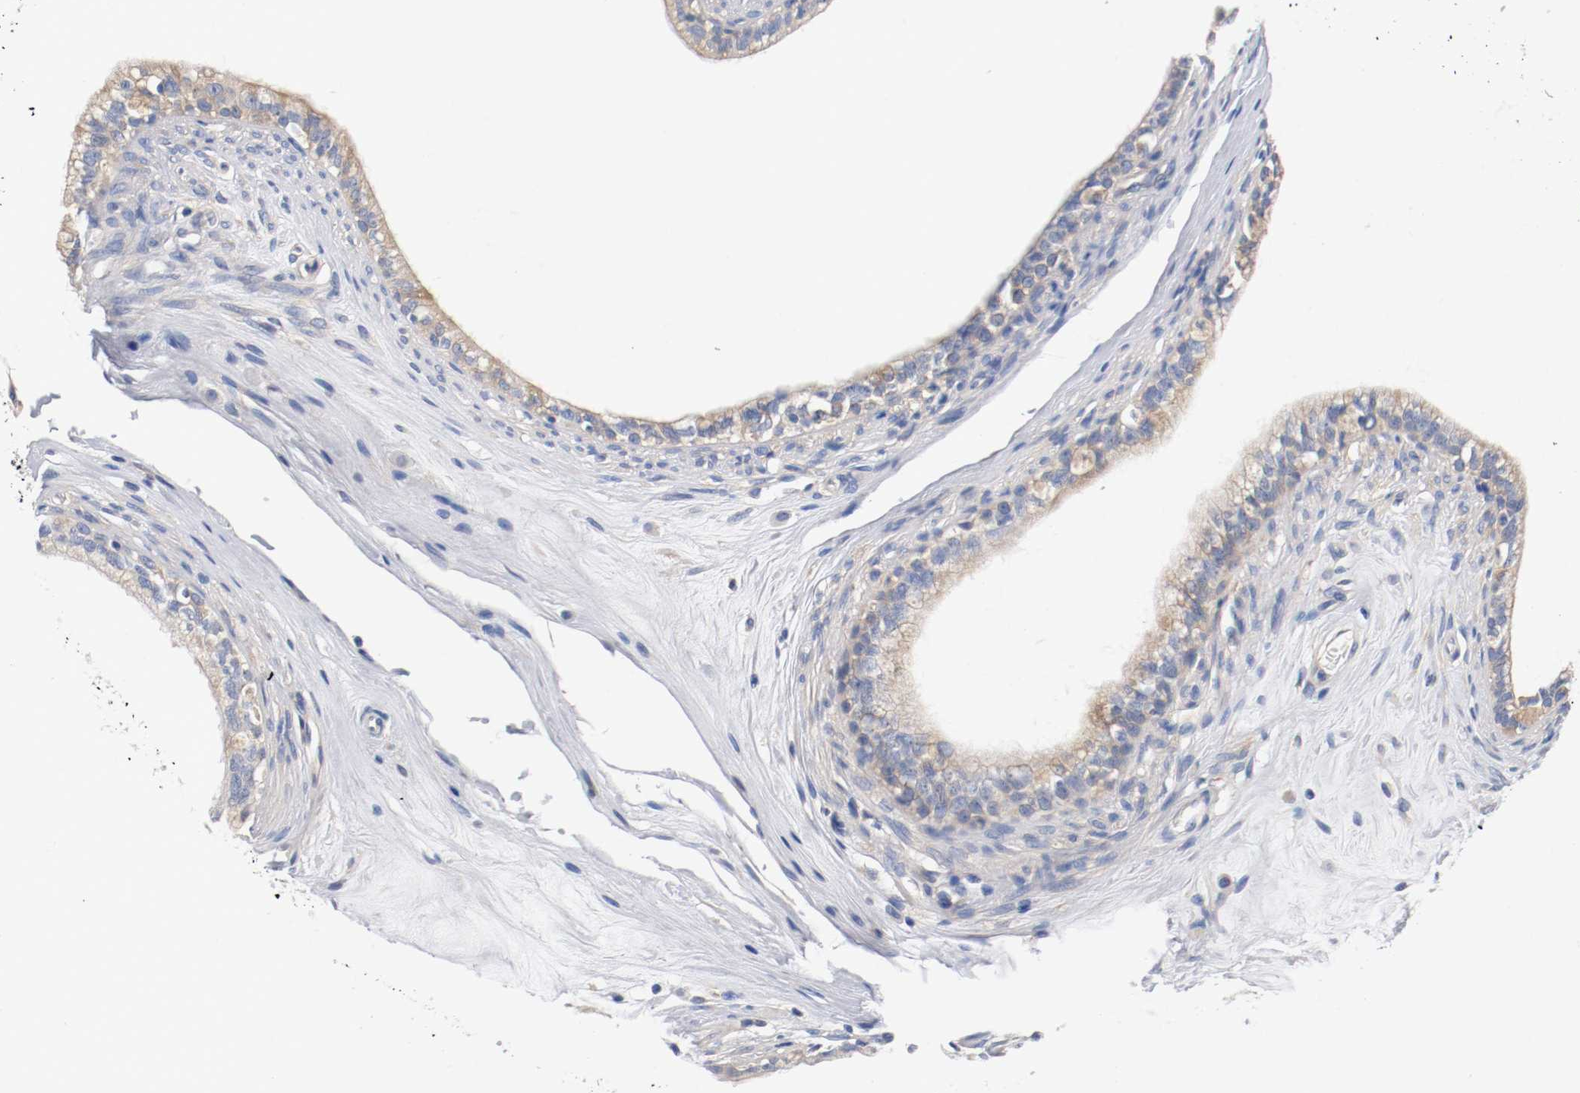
{"staining": {"intensity": "weak", "quantity": ">75%", "location": "cytoplasmic/membranous"}, "tissue": "epididymis", "cell_type": "Glandular cells", "image_type": "normal", "snomed": [{"axis": "morphology", "description": "Normal tissue, NOS"}, {"axis": "morphology", "description": "Inflammation, NOS"}, {"axis": "topography", "description": "Epididymis"}], "caption": "Normal epididymis was stained to show a protein in brown. There is low levels of weak cytoplasmic/membranous staining in about >75% of glandular cells. The protein of interest is stained brown, and the nuclei are stained in blue (DAB (3,3'-diaminobenzidine) IHC with brightfield microscopy, high magnification).", "gene": "HGS", "patient": {"sex": "male", "age": 84}}